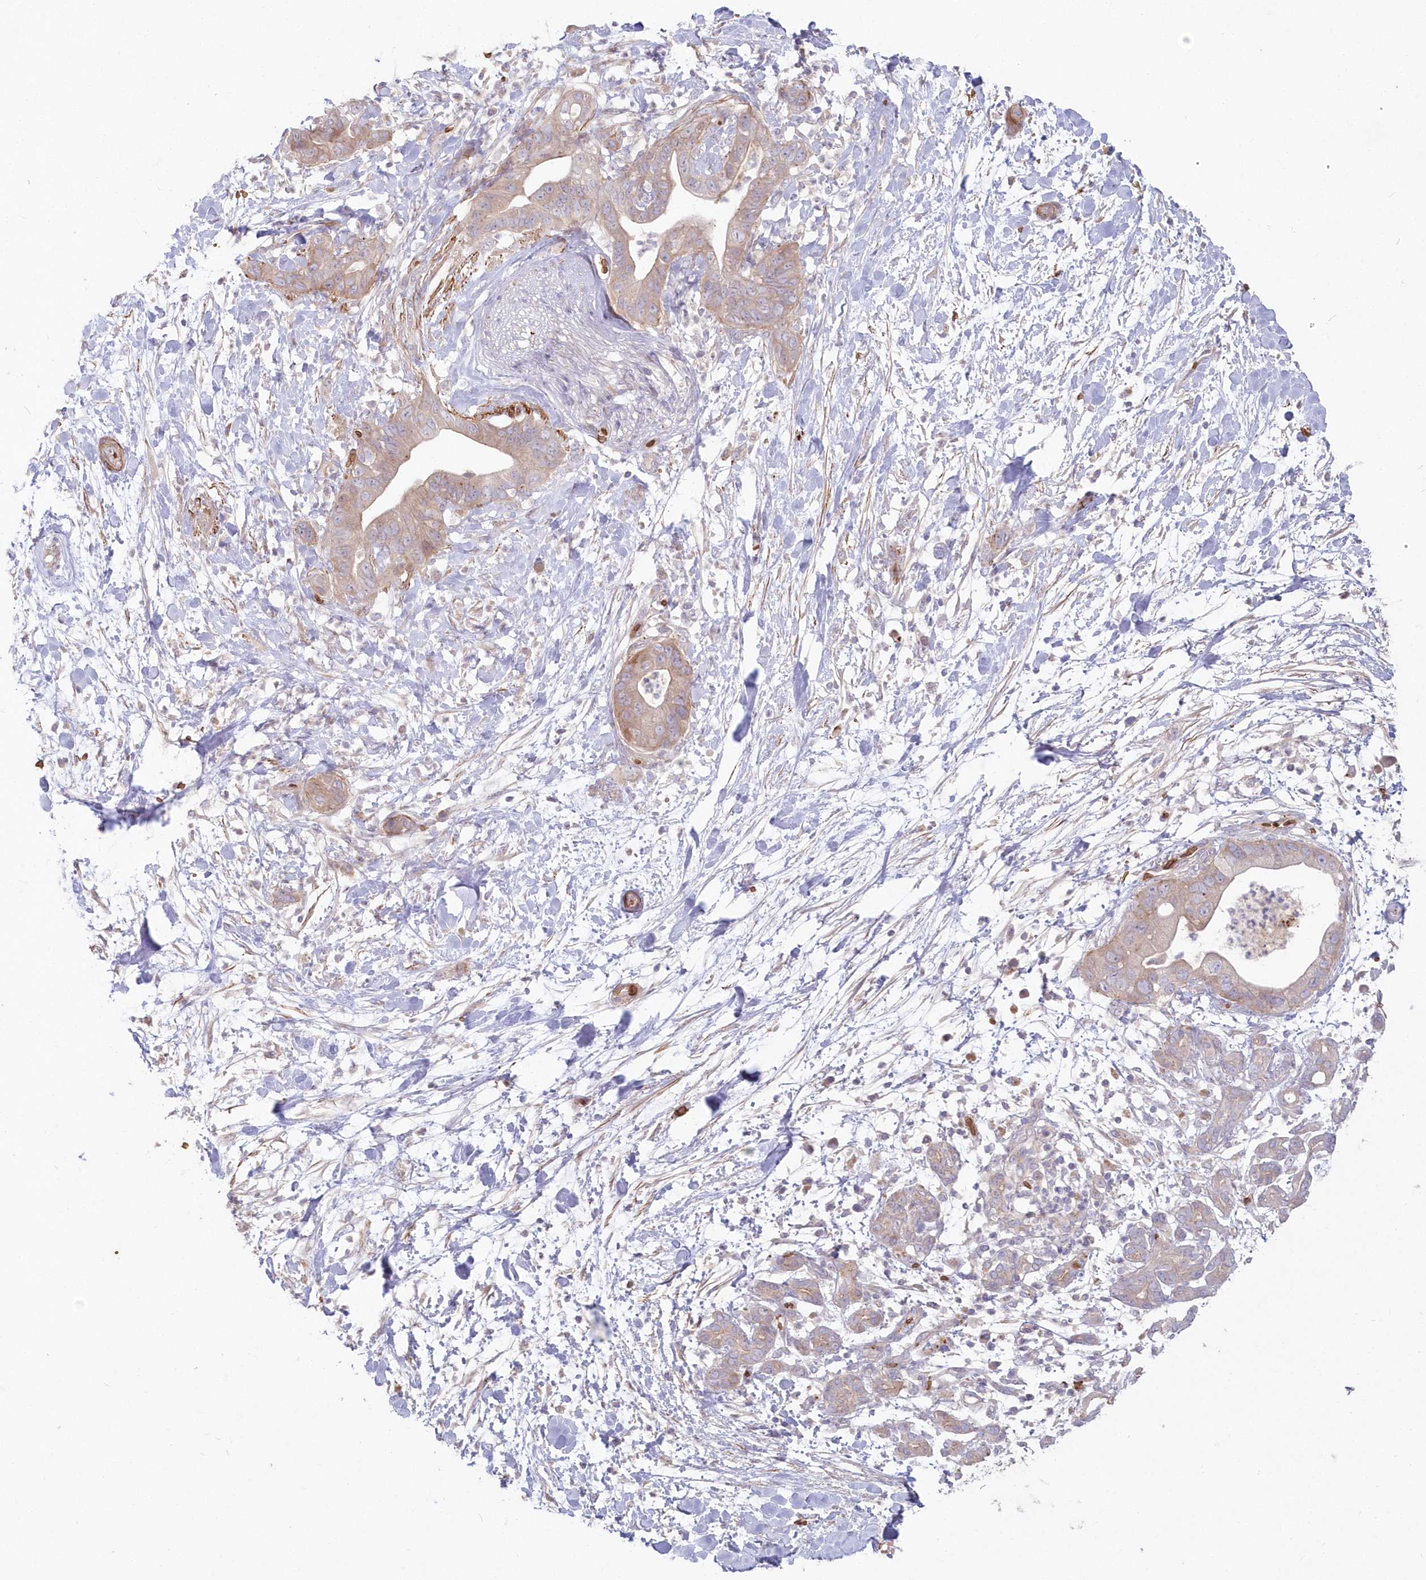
{"staining": {"intensity": "weak", "quantity": "<25%", "location": "cytoplasmic/membranous"}, "tissue": "pancreatic cancer", "cell_type": "Tumor cells", "image_type": "cancer", "snomed": [{"axis": "morphology", "description": "Adenocarcinoma, NOS"}, {"axis": "topography", "description": "Pancreas"}], "caption": "Immunohistochemistry (IHC) of human pancreatic adenocarcinoma displays no expression in tumor cells.", "gene": "SERINC1", "patient": {"sex": "female", "age": 78}}